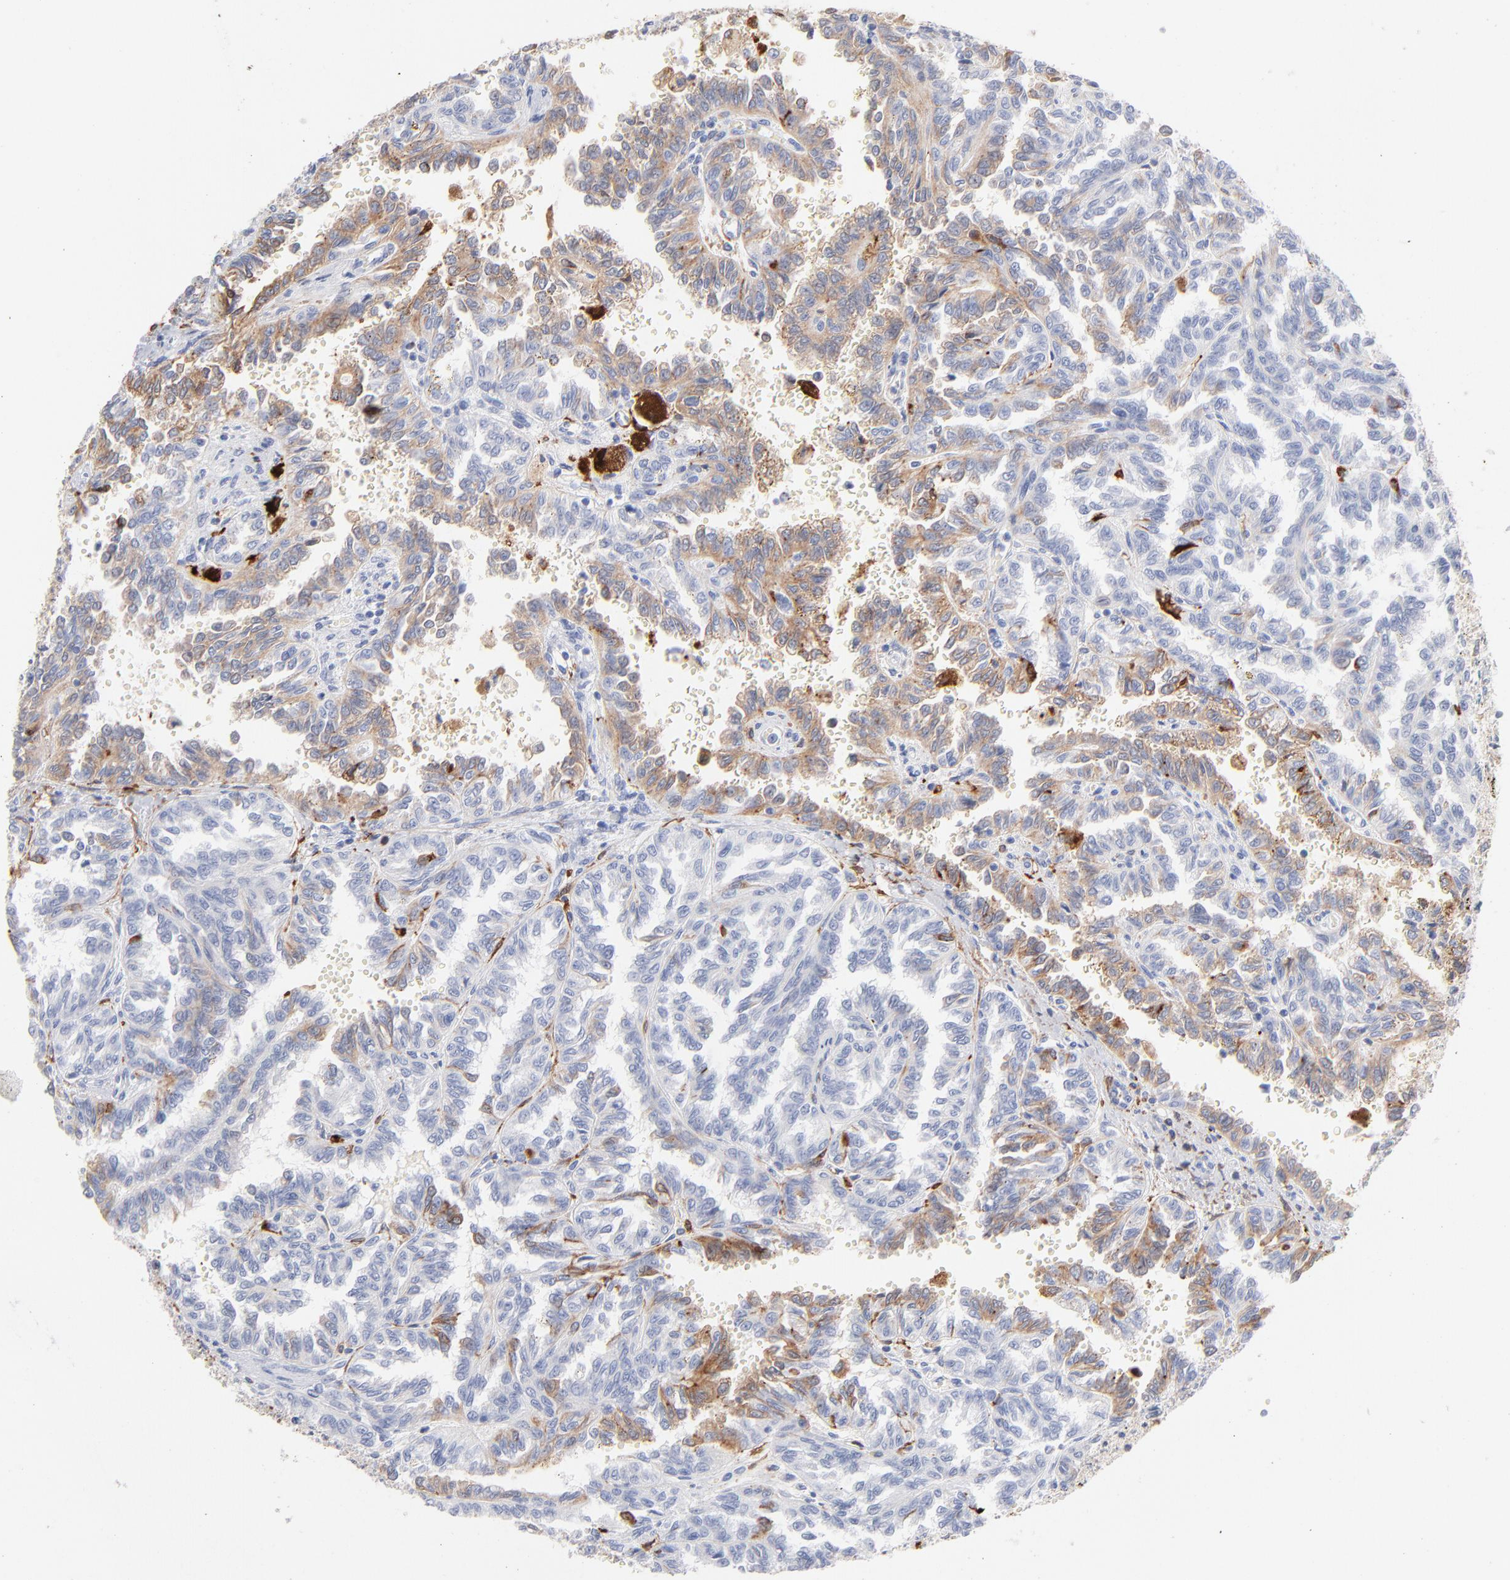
{"staining": {"intensity": "weak", "quantity": "25%-75%", "location": "cytoplasmic/membranous"}, "tissue": "renal cancer", "cell_type": "Tumor cells", "image_type": "cancer", "snomed": [{"axis": "morphology", "description": "Inflammation, NOS"}, {"axis": "morphology", "description": "Adenocarcinoma, NOS"}, {"axis": "topography", "description": "Kidney"}], "caption": "Immunohistochemical staining of human renal cancer (adenocarcinoma) displays low levels of weak cytoplasmic/membranous staining in about 25%-75% of tumor cells. (brown staining indicates protein expression, while blue staining denotes nuclei).", "gene": "APOH", "patient": {"sex": "male", "age": 68}}